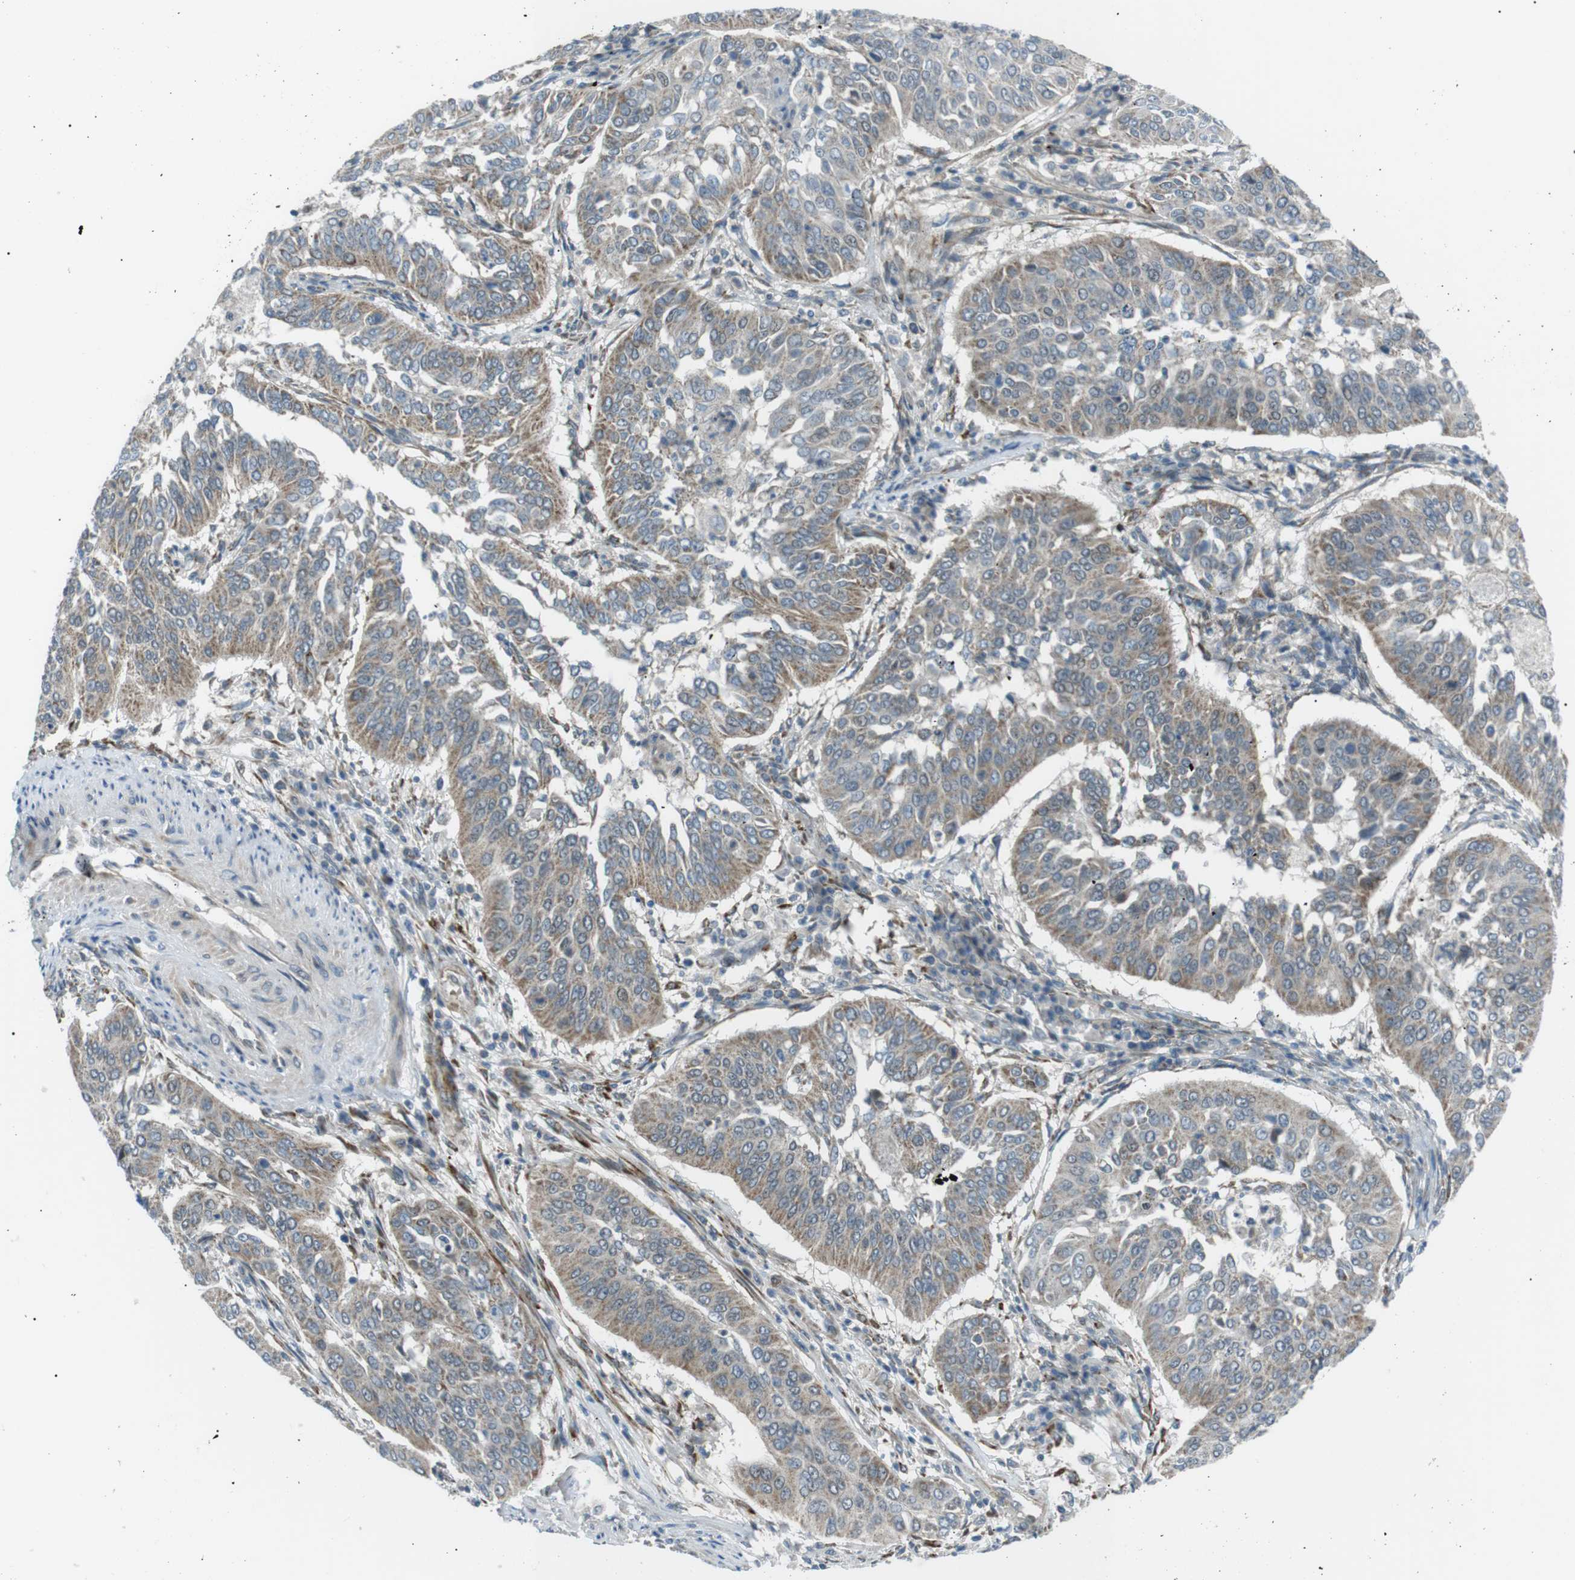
{"staining": {"intensity": "moderate", "quantity": "<25%", "location": "cytoplasmic/membranous"}, "tissue": "cervical cancer", "cell_type": "Tumor cells", "image_type": "cancer", "snomed": [{"axis": "morphology", "description": "Normal tissue, NOS"}, {"axis": "morphology", "description": "Squamous cell carcinoma, NOS"}, {"axis": "topography", "description": "Cervix"}], "caption": "Human cervical cancer (squamous cell carcinoma) stained with a protein marker demonstrates moderate staining in tumor cells.", "gene": "ARID5B", "patient": {"sex": "female", "age": 39}}